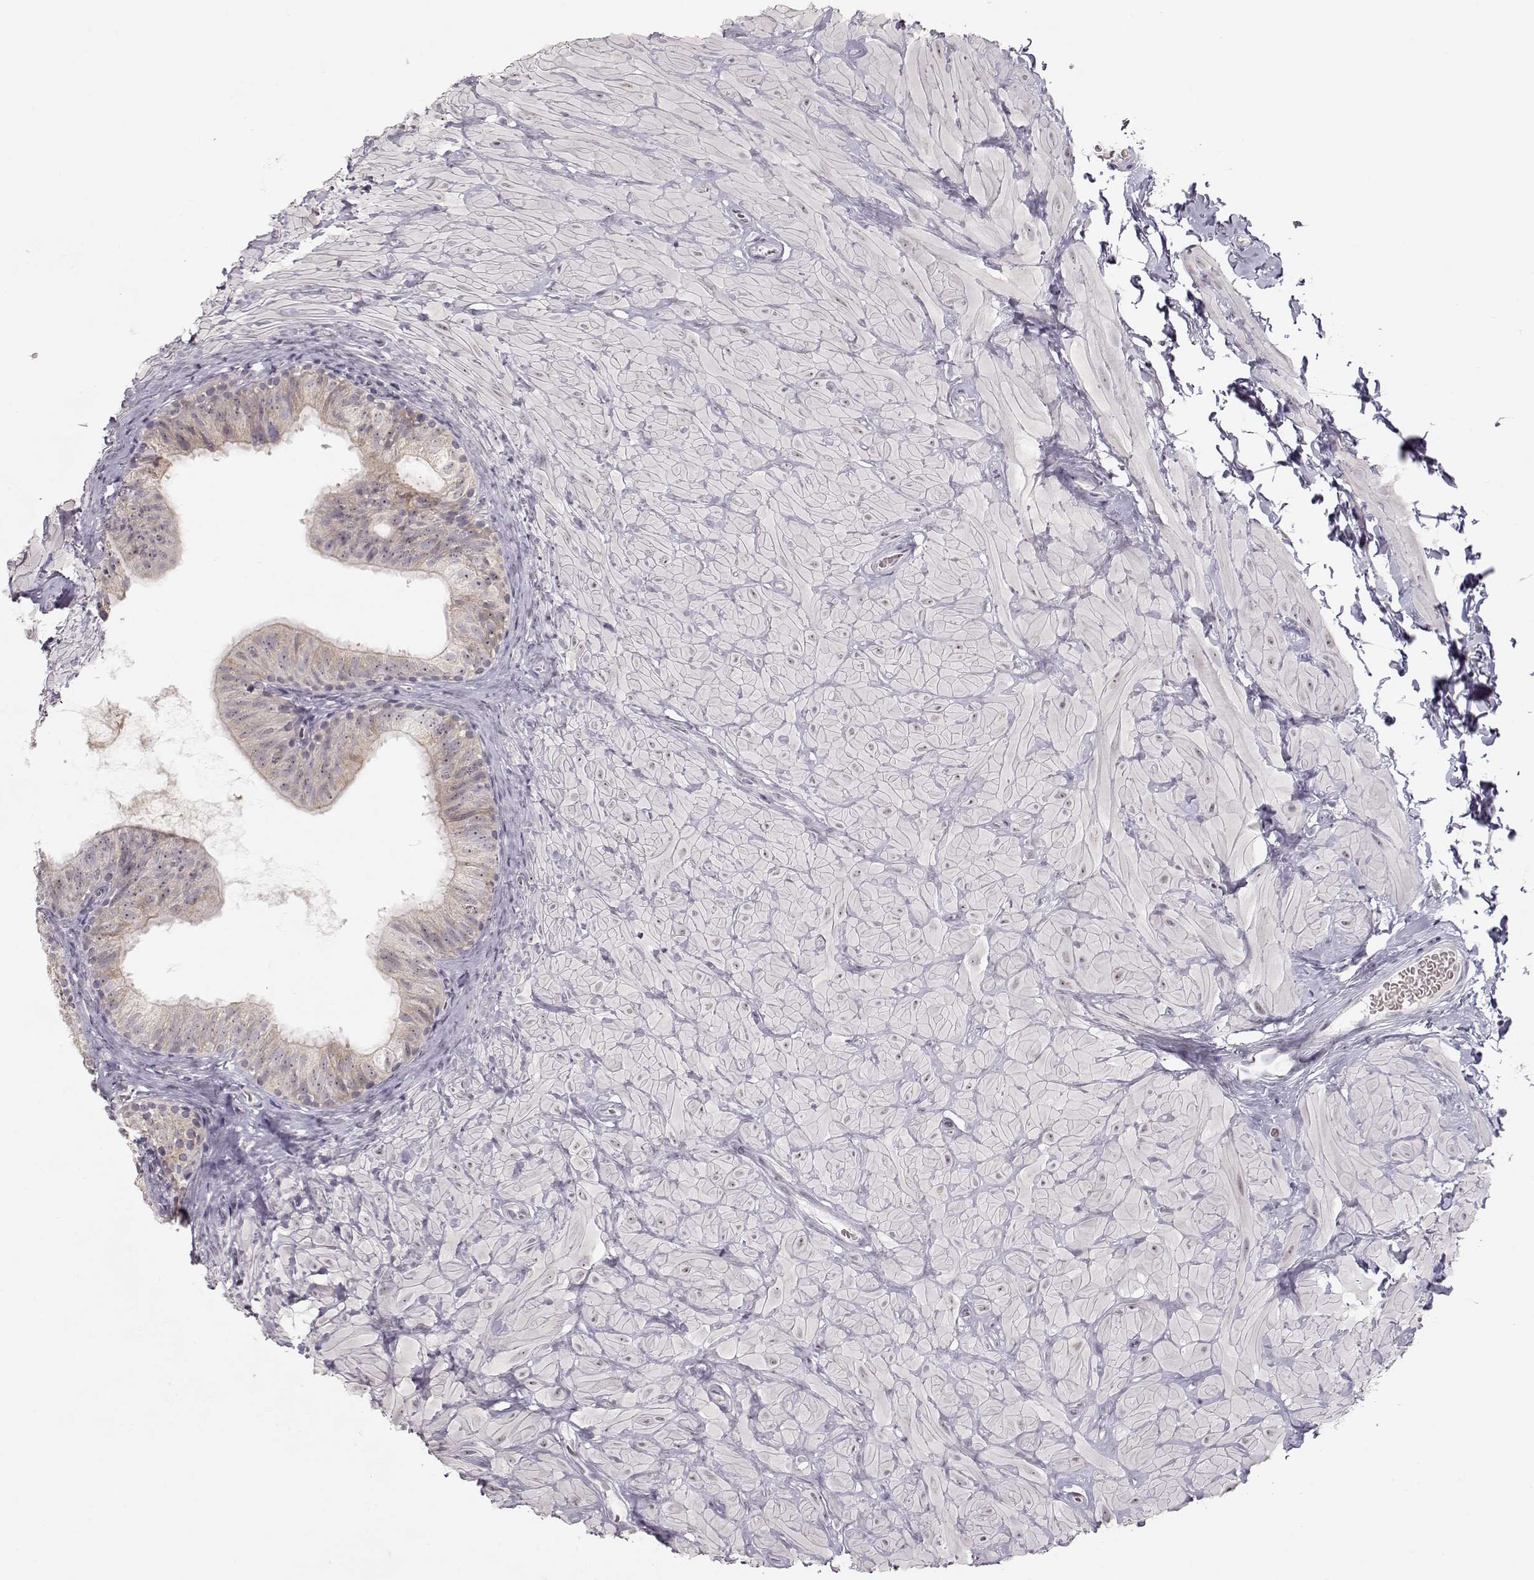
{"staining": {"intensity": "weak", "quantity": "<25%", "location": "cytoplasmic/membranous"}, "tissue": "epididymis", "cell_type": "Glandular cells", "image_type": "normal", "snomed": [{"axis": "morphology", "description": "Normal tissue, NOS"}, {"axis": "topography", "description": "Epididymis"}, {"axis": "topography", "description": "Vas deferens"}], "caption": "Immunohistochemical staining of normal human epididymis reveals no significant positivity in glandular cells. The staining was performed using DAB (3,3'-diaminobenzidine) to visualize the protein expression in brown, while the nuclei were stained in blue with hematoxylin (Magnification: 20x).", "gene": "FAM205A", "patient": {"sex": "male", "age": 23}}